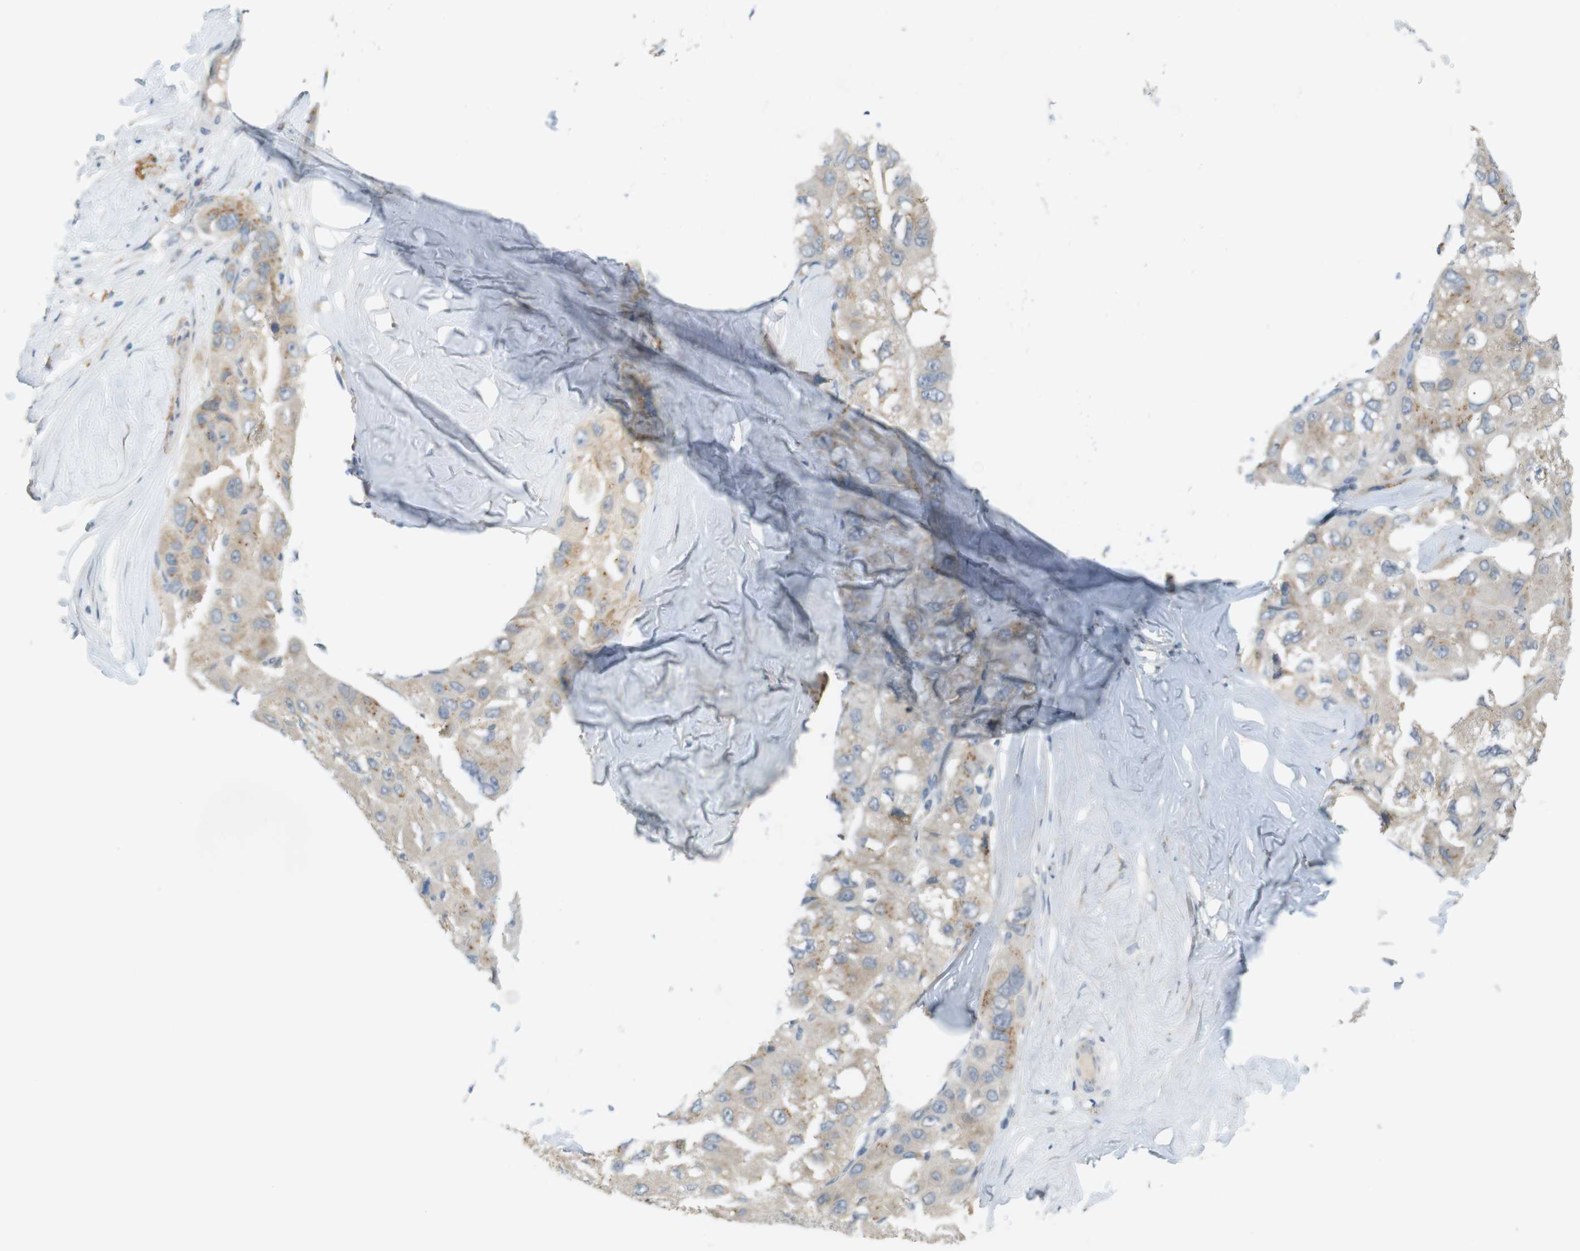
{"staining": {"intensity": "weak", "quantity": ">75%", "location": "cytoplasmic/membranous"}, "tissue": "liver cancer", "cell_type": "Tumor cells", "image_type": "cancer", "snomed": [{"axis": "morphology", "description": "Carcinoma, Hepatocellular, NOS"}, {"axis": "topography", "description": "Liver"}], "caption": "A high-resolution image shows immunohistochemistry staining of liver hepatocellular carcinoma, which exhibits weak cytoplasmic/membranous staining in approximately >75% of tumor cells.", "gene": "UGT8", "patient": {"sex": "male", "age": 80}}